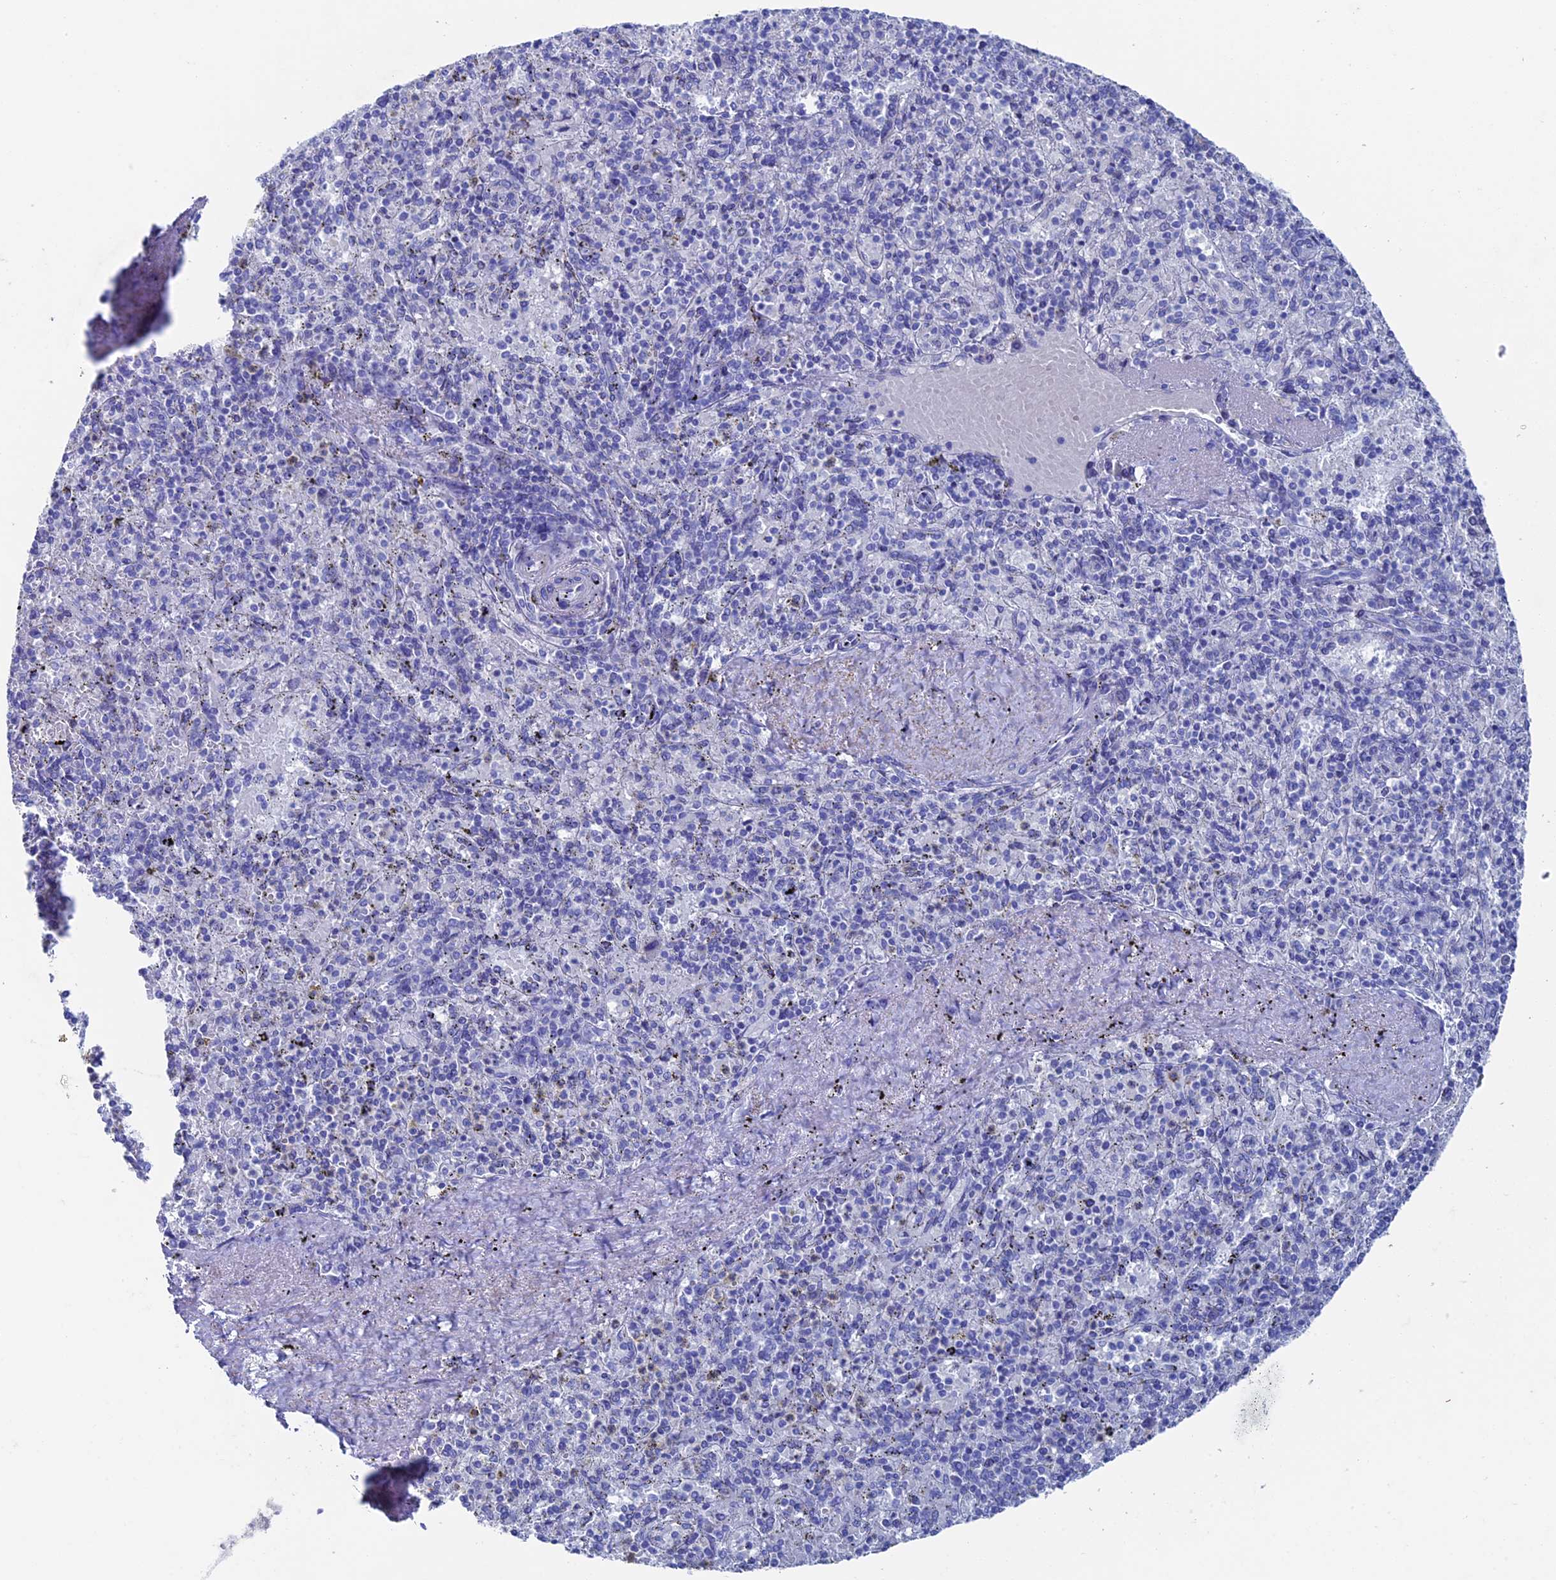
{"staining": {"intensity": "negative", "quantity": "none", "location": "none"}, "tissue": "spleen", "cell_type": "Cells in red pulp", "image_type": "normal", "snomed": [{"axis": "morphology", "description": "Normal tissue, NOS"}, {"axis": "topography", "description": "Spleen"}], "caption": "This is a histopathology image of immunohistochemistry staining of unremarkable spleen, which shows no positivity in cells in red pulp.", "gene": "UNC119", "patient": {"sex": "male", "age": 82}}